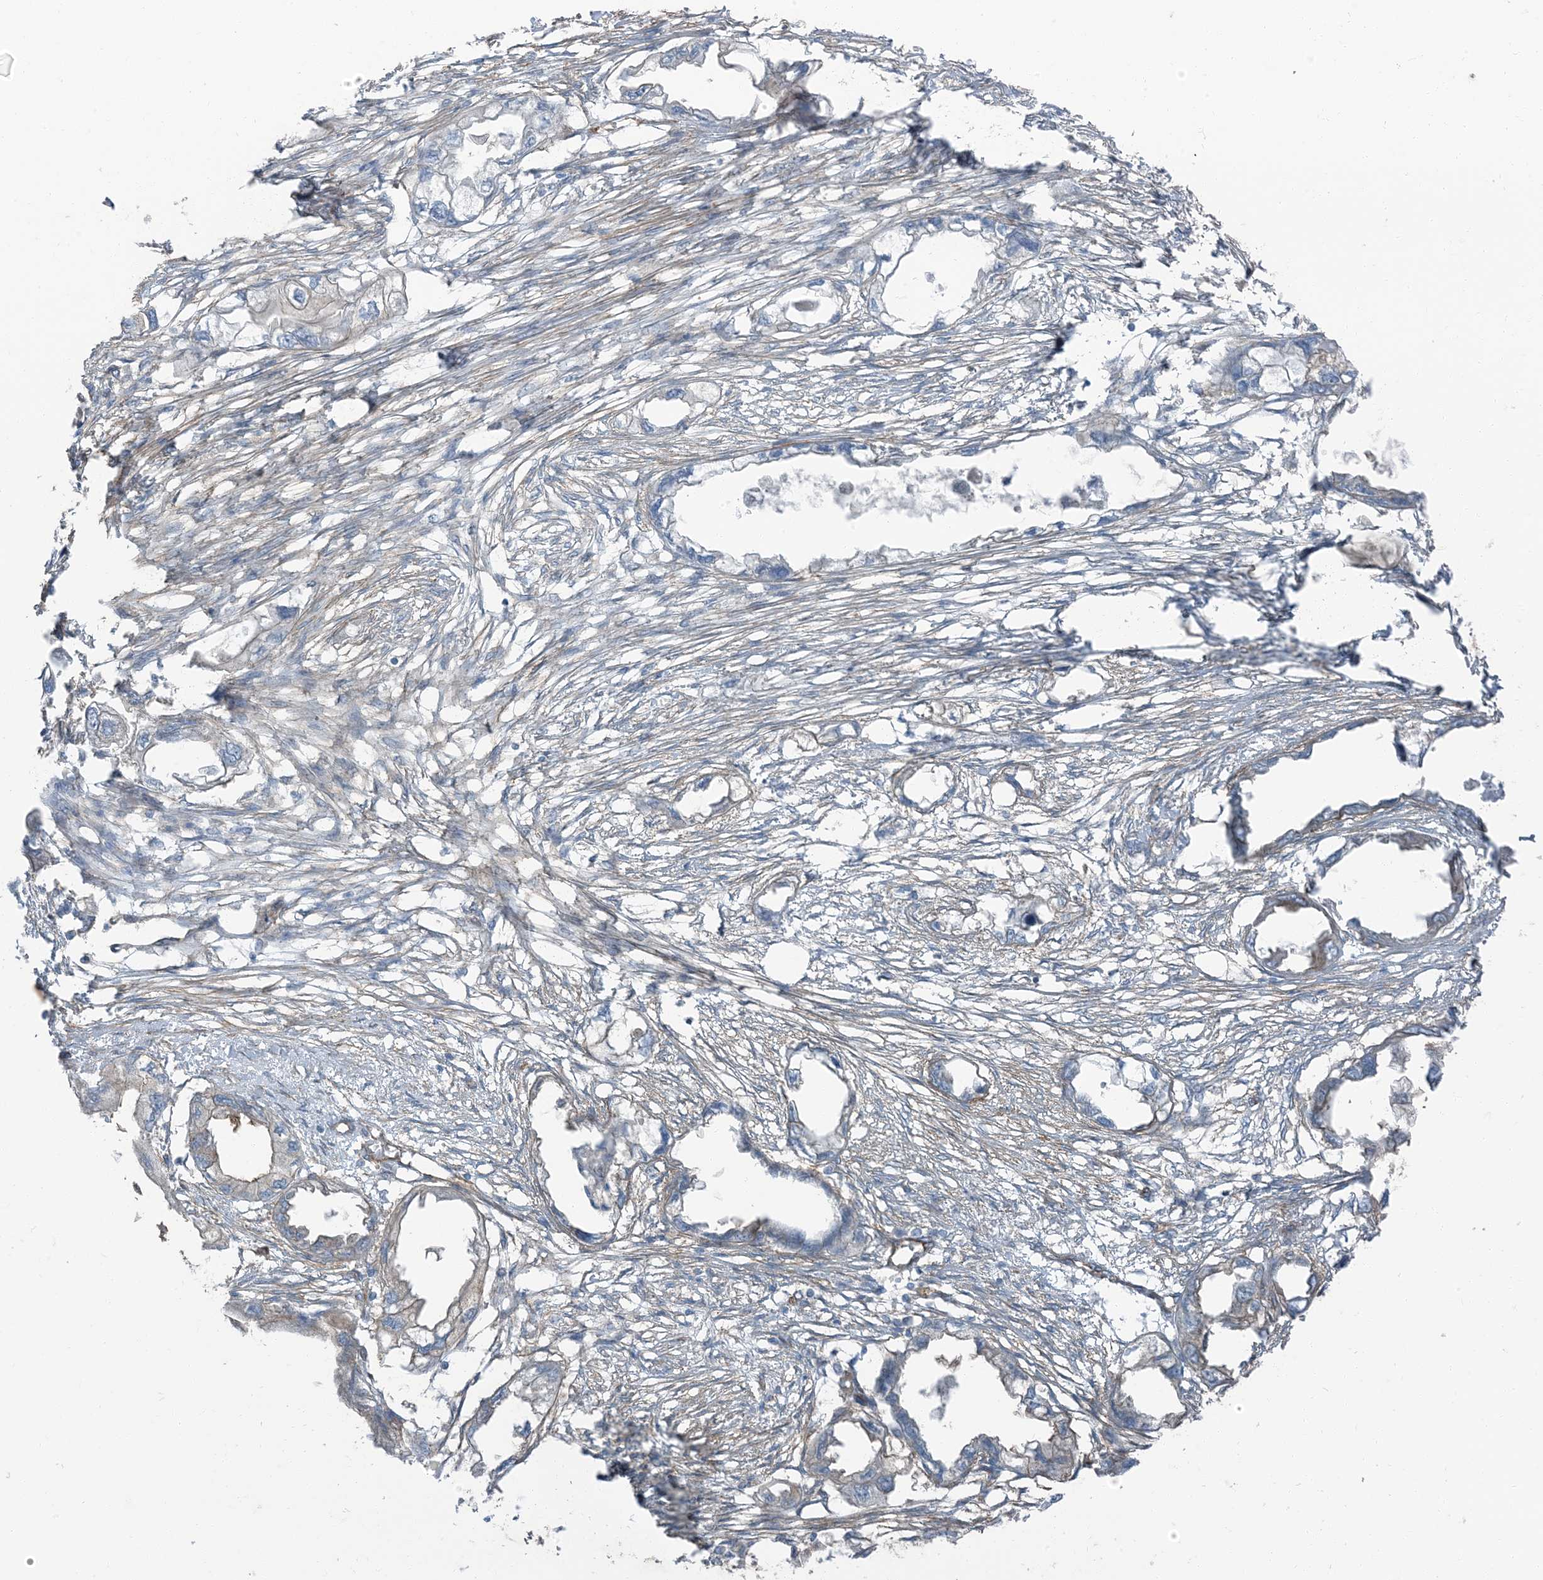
{"staining": {"intensity": "moderate", "quantity": "<25%", "location": "cytoplasmic/membranous"}, "tissue": "endometrial cancer", "cell_type": "Tumor cells", "image_type": "cancer", "snomed": [{"axis": "morphology", "description": "Adenocarcinoma, NOS"}, {"axis": "morphology", "description": "Adenocarcinoma, metastatic, NOS"}, {"axis": "topography", "description": "Adipose tissue"}, {"axis": "topography", "description": "Endometrium"}], "caption": "IHC image of human endometrial cancer stained for a protein (brown), which reveals low levels of moderate cytoplasmic/membranous positivity in approximately <25% of tumor cells.", "gene": "ZFP90", "patient": {"sex": "female", "age": 67}}